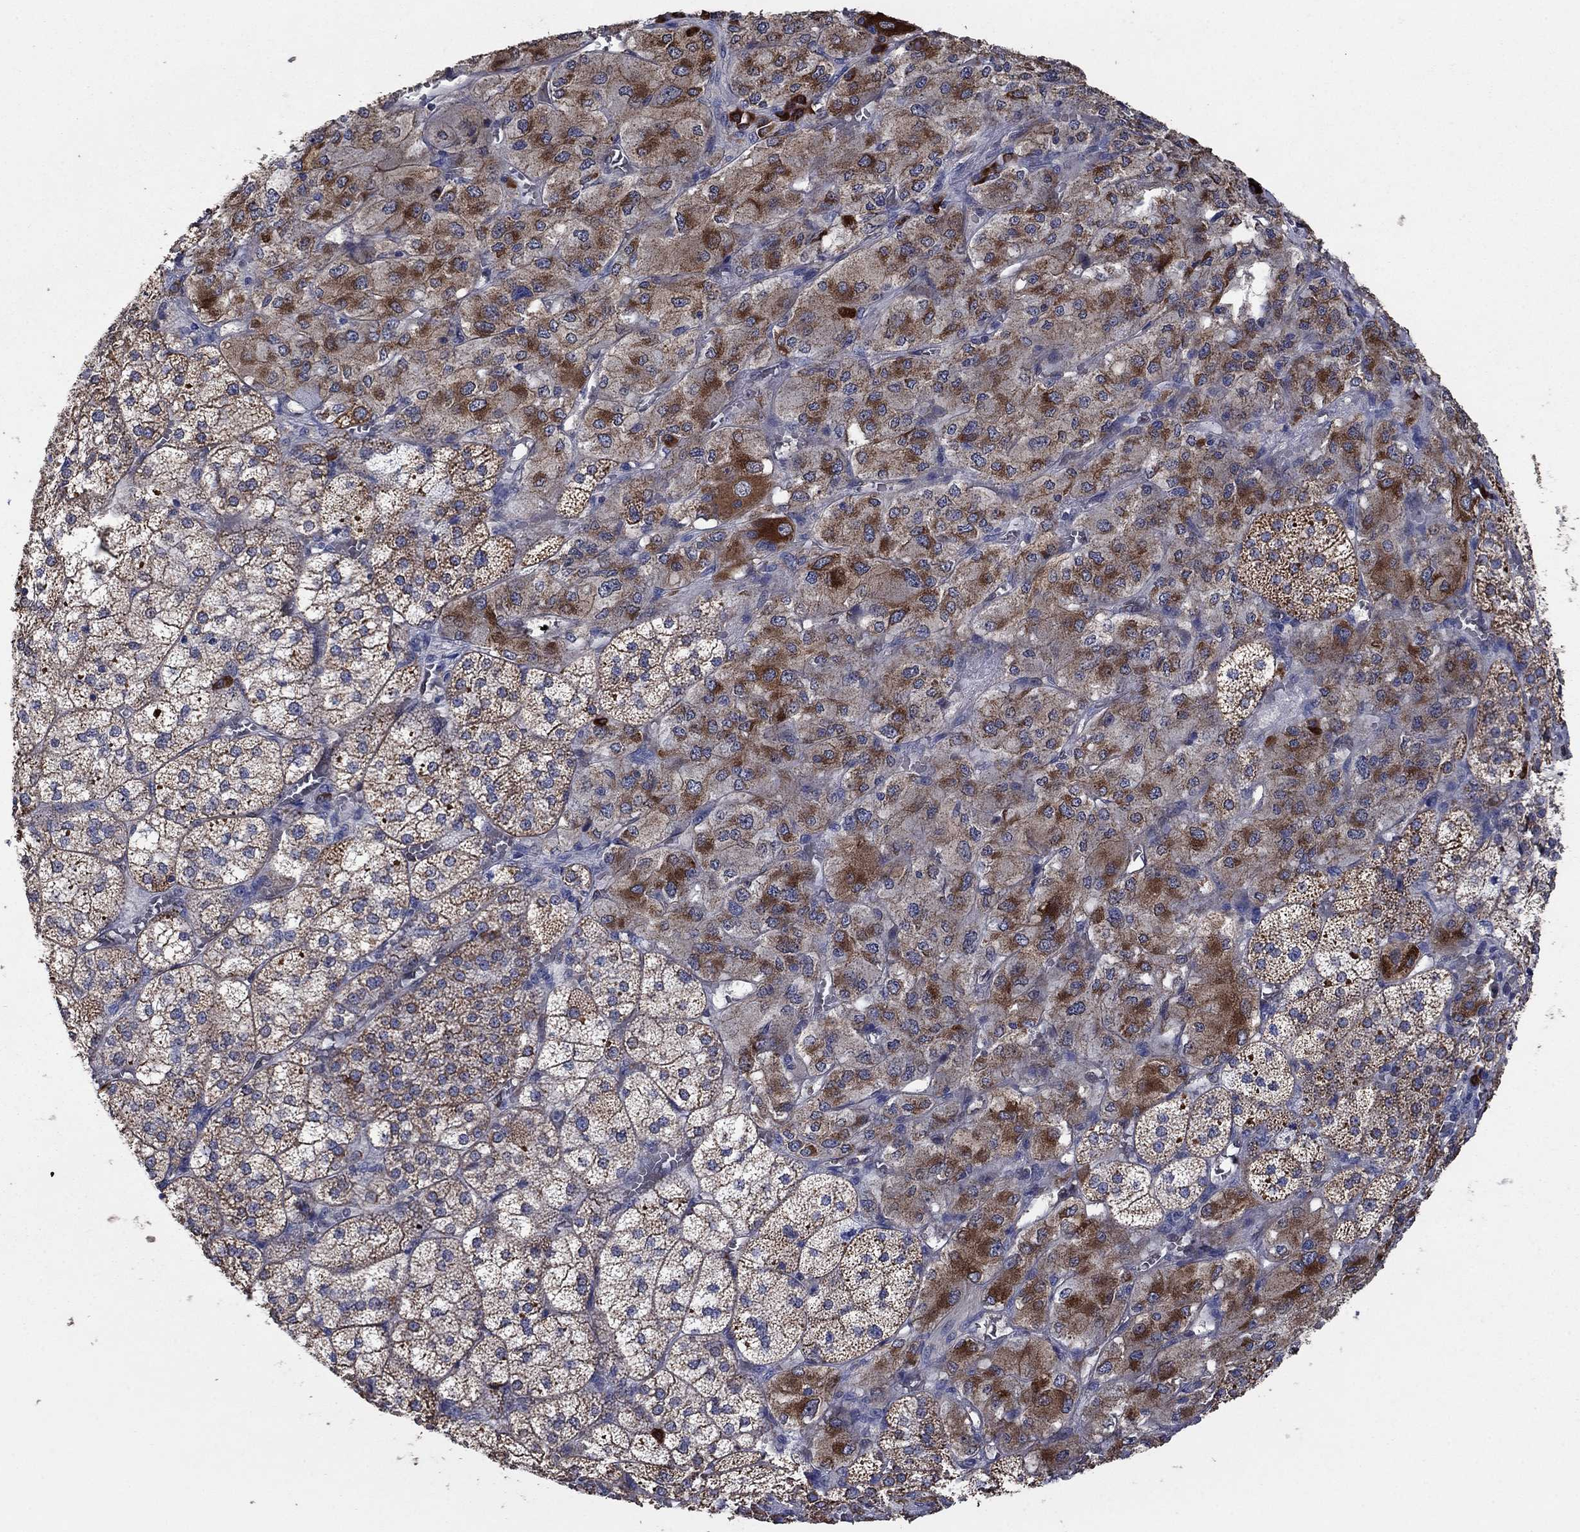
{"staining": {"intensity": "strong", "quantity": "25%-75%", "location": "cytoplasmic/membranous"}, "tissue": "adrenal gland", "cell_type": "Glandular cells", "image_type": "normal", "snomed": [{"axis": "morphology", "description": "Normal tissue, NOS"}, {"axis": "topography", "description": "Adrenal gland"}], "caption": "Immunohistochemical staining of unremarkable human adrenal gland exhibits 25%-75% levels of strong cytoplasmic/membranous protein staining in approximately 25%-75% of glandular cells. The protein of interest is stained brown, and the nuclei are stained in blue (DAB IHC with brightfield microscopy, high magnification).", "gene": "HID1", "patient": {"sex": "female", "age": 60}}